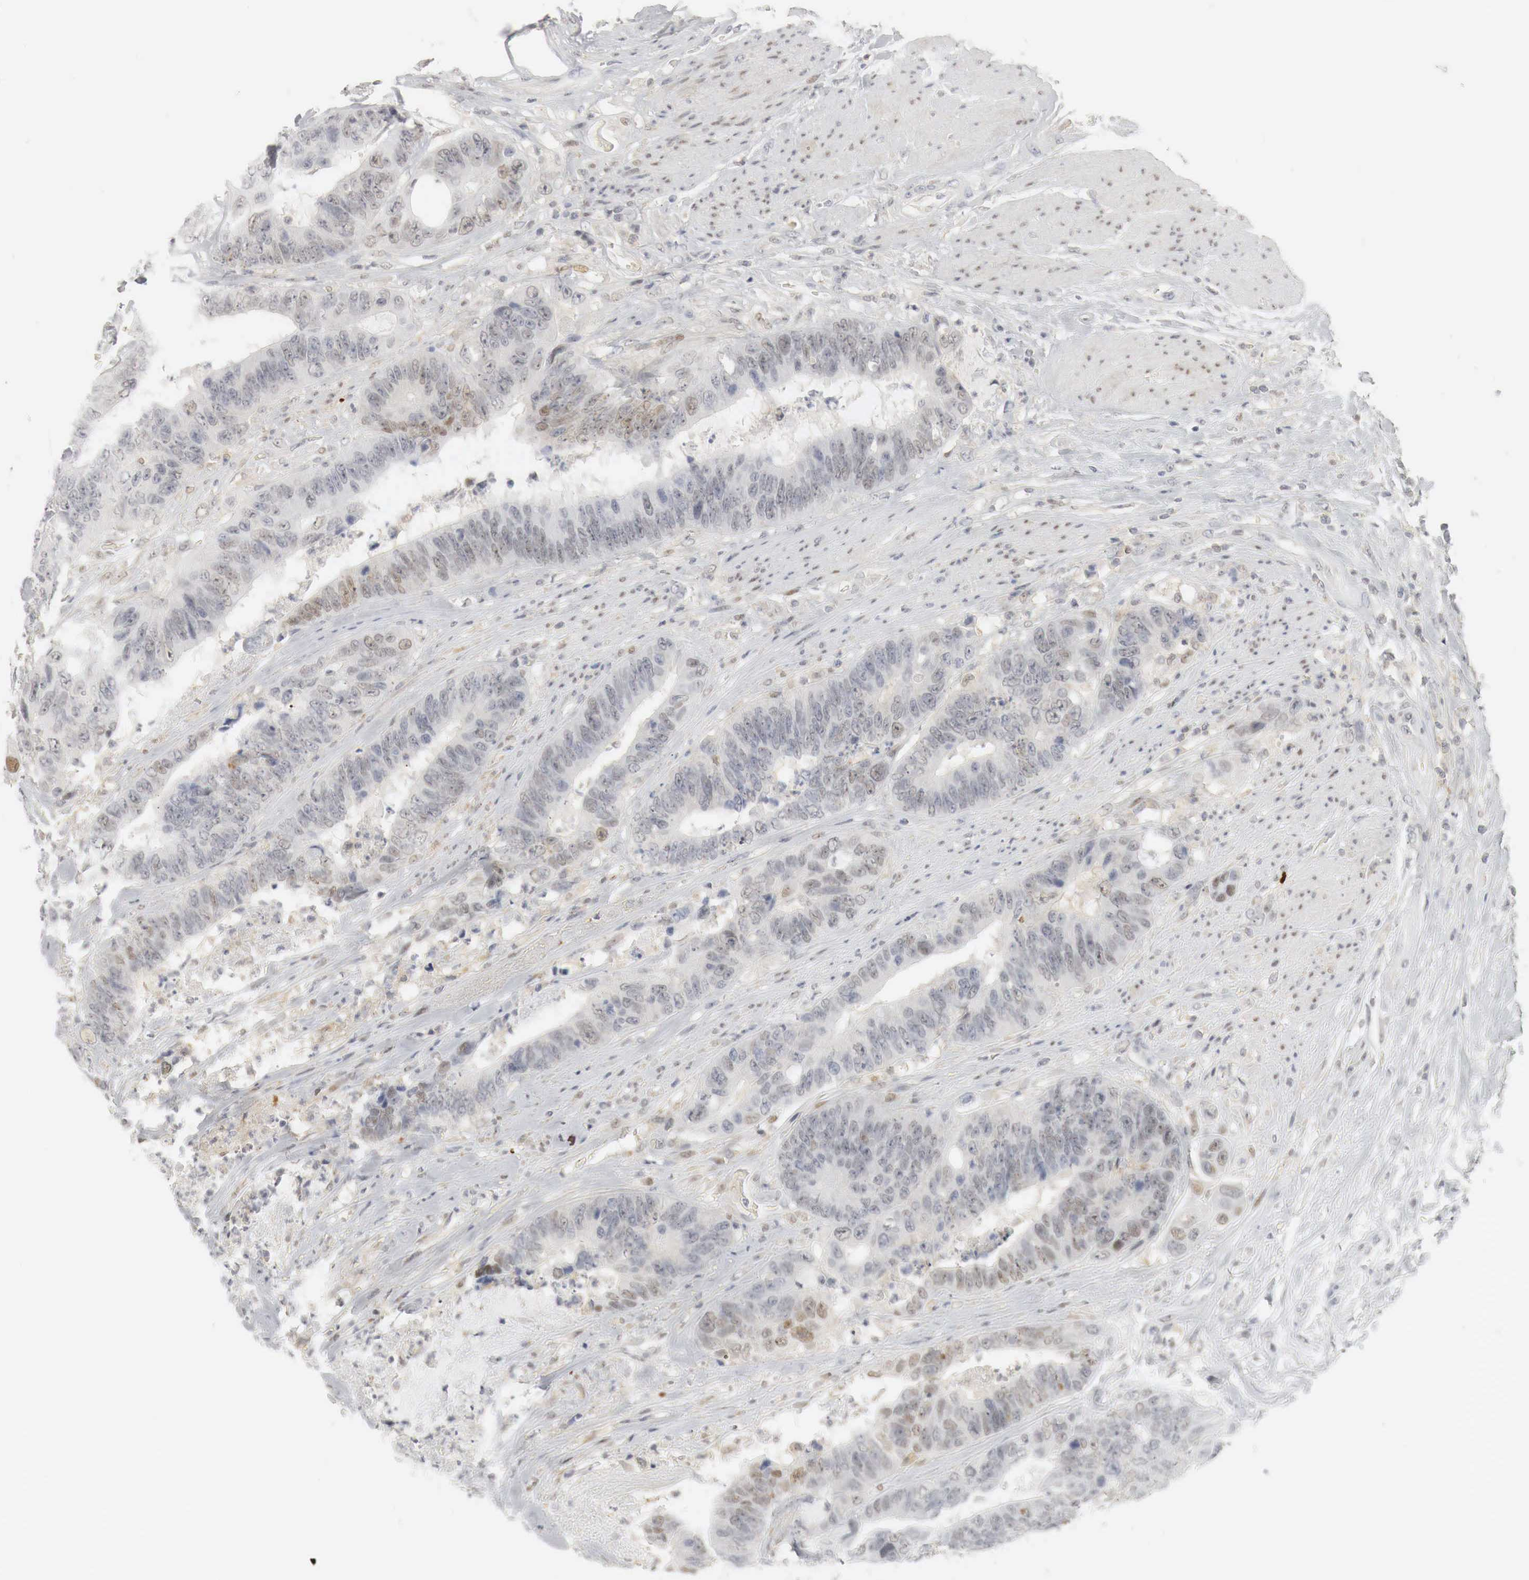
{"staining": {"intensity": "moderate", "quantity": "<25%", "location": "nuclear"}, "tissue": "colorectal cancer", "cell_type": "Tumor cells", "image_type": "cancer", "snomed": [{"axis": "morphology", "description": "Adenocarcinoma, NOS"}, {"axis": "topography", "description": "Rectum"}], "caption": "Immunohistochemical staining of human colorectal cancer (adenocarcinoma) demonstrates moderate nuclear protein expression in approximately <25% of tumor cells.", "gene": "MYC", "patient": {"sex": "female", "age": 65}}